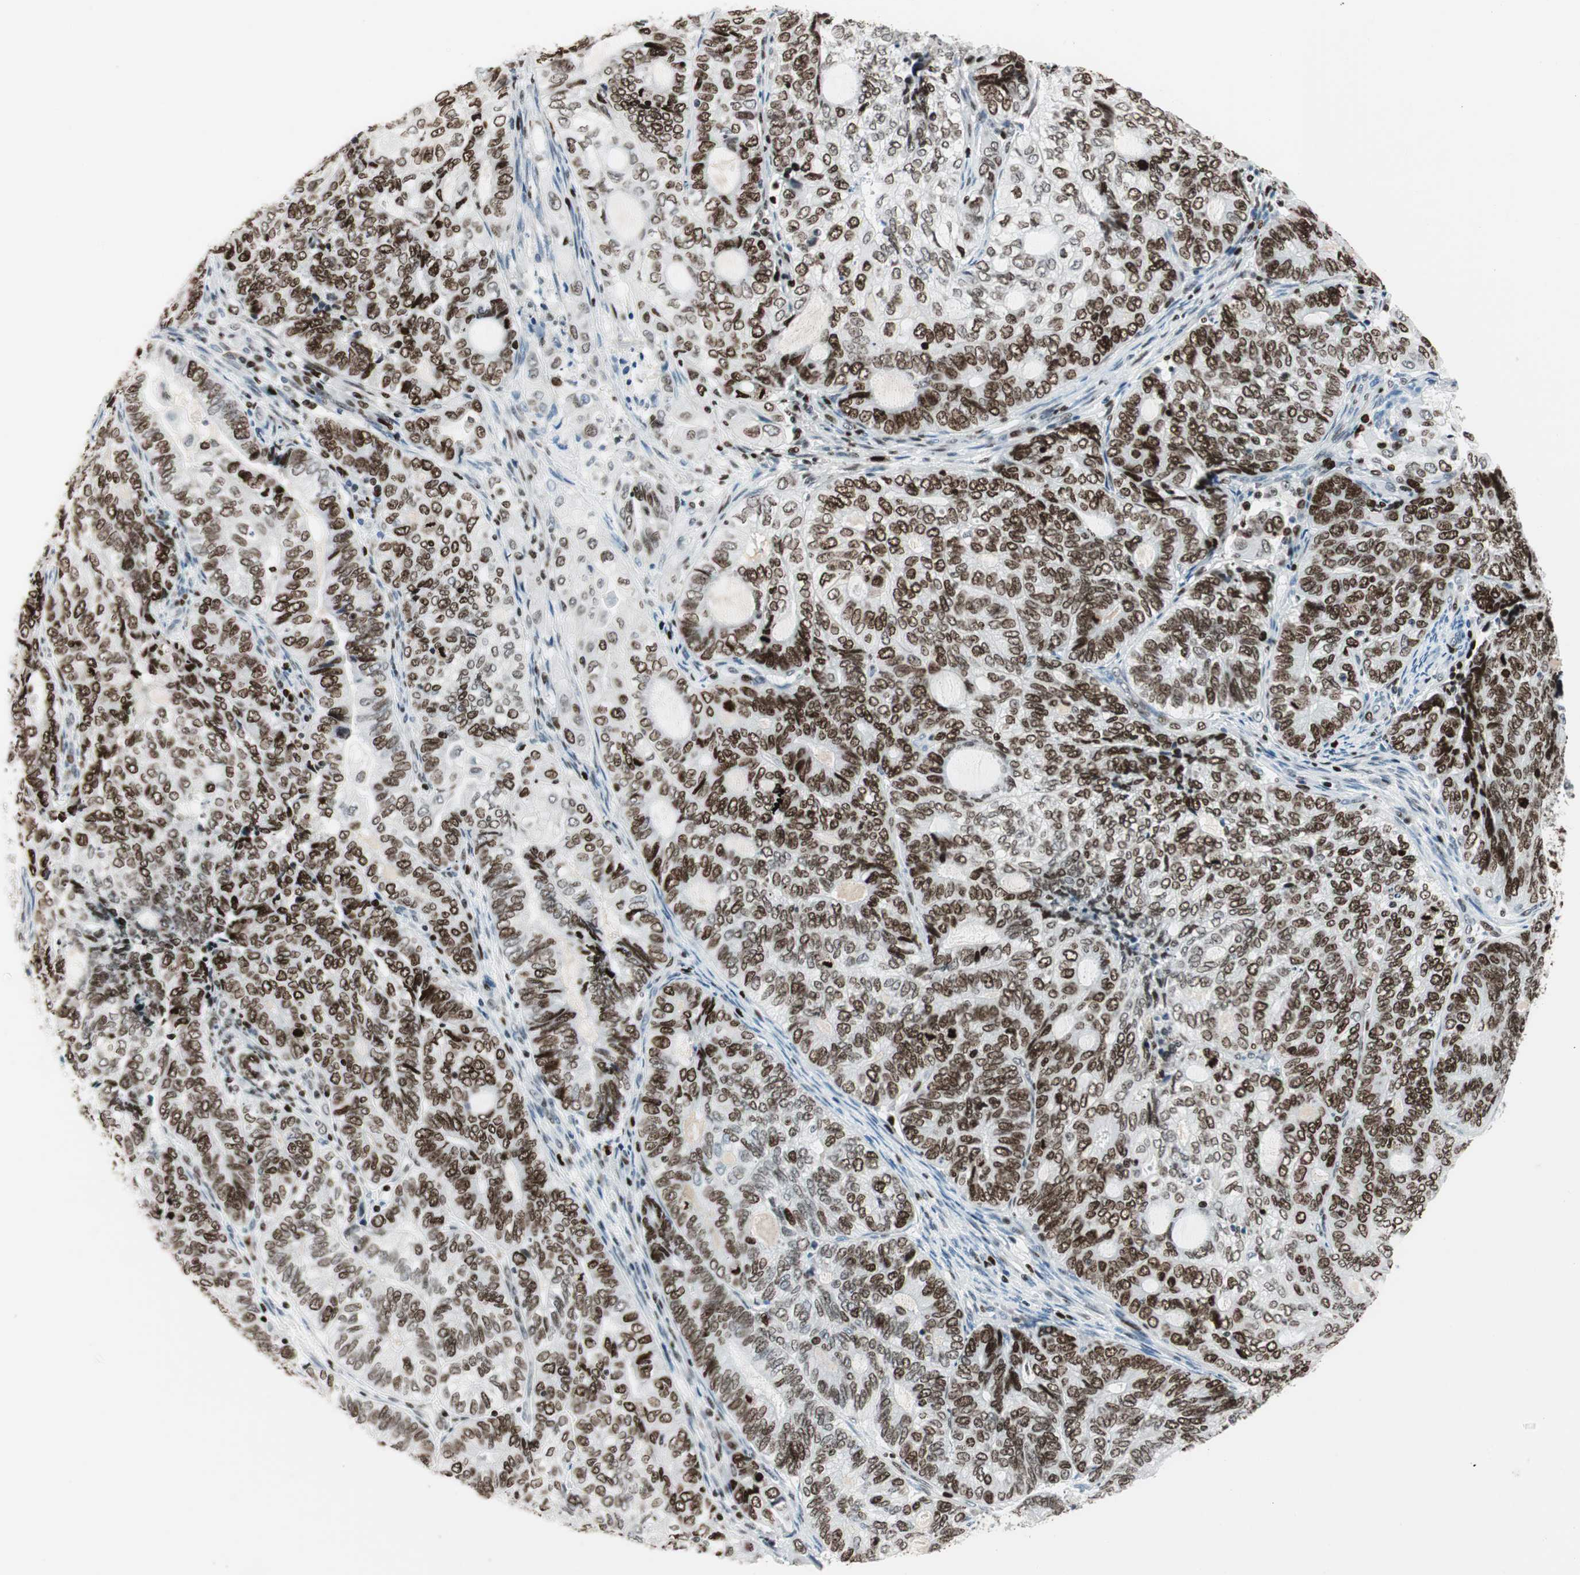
{"staining": {"intensity": "moderate", "quantity": ">75%", "location": "nuclear"}, "tissue": "endometrial cancer", "cell_type": "Tumor cells", "image_type": "cancer", "snomed": [{"axis": "morphology", "description": "Adenocarcinoma, NOS"}, {"axis": "topography", "description": "Uterus"}, {"axis": "topography", "description": "Endometrium"}], "caption": "Endometrial adenocarcinoma was stained to show a protein in brown. There is medium levels of moderate nuclear staining in about >75% of tumor cells. Nuclei are stained in blue.", "gene": "EZH2", "patient": {"sex": "female", "age": 70}}